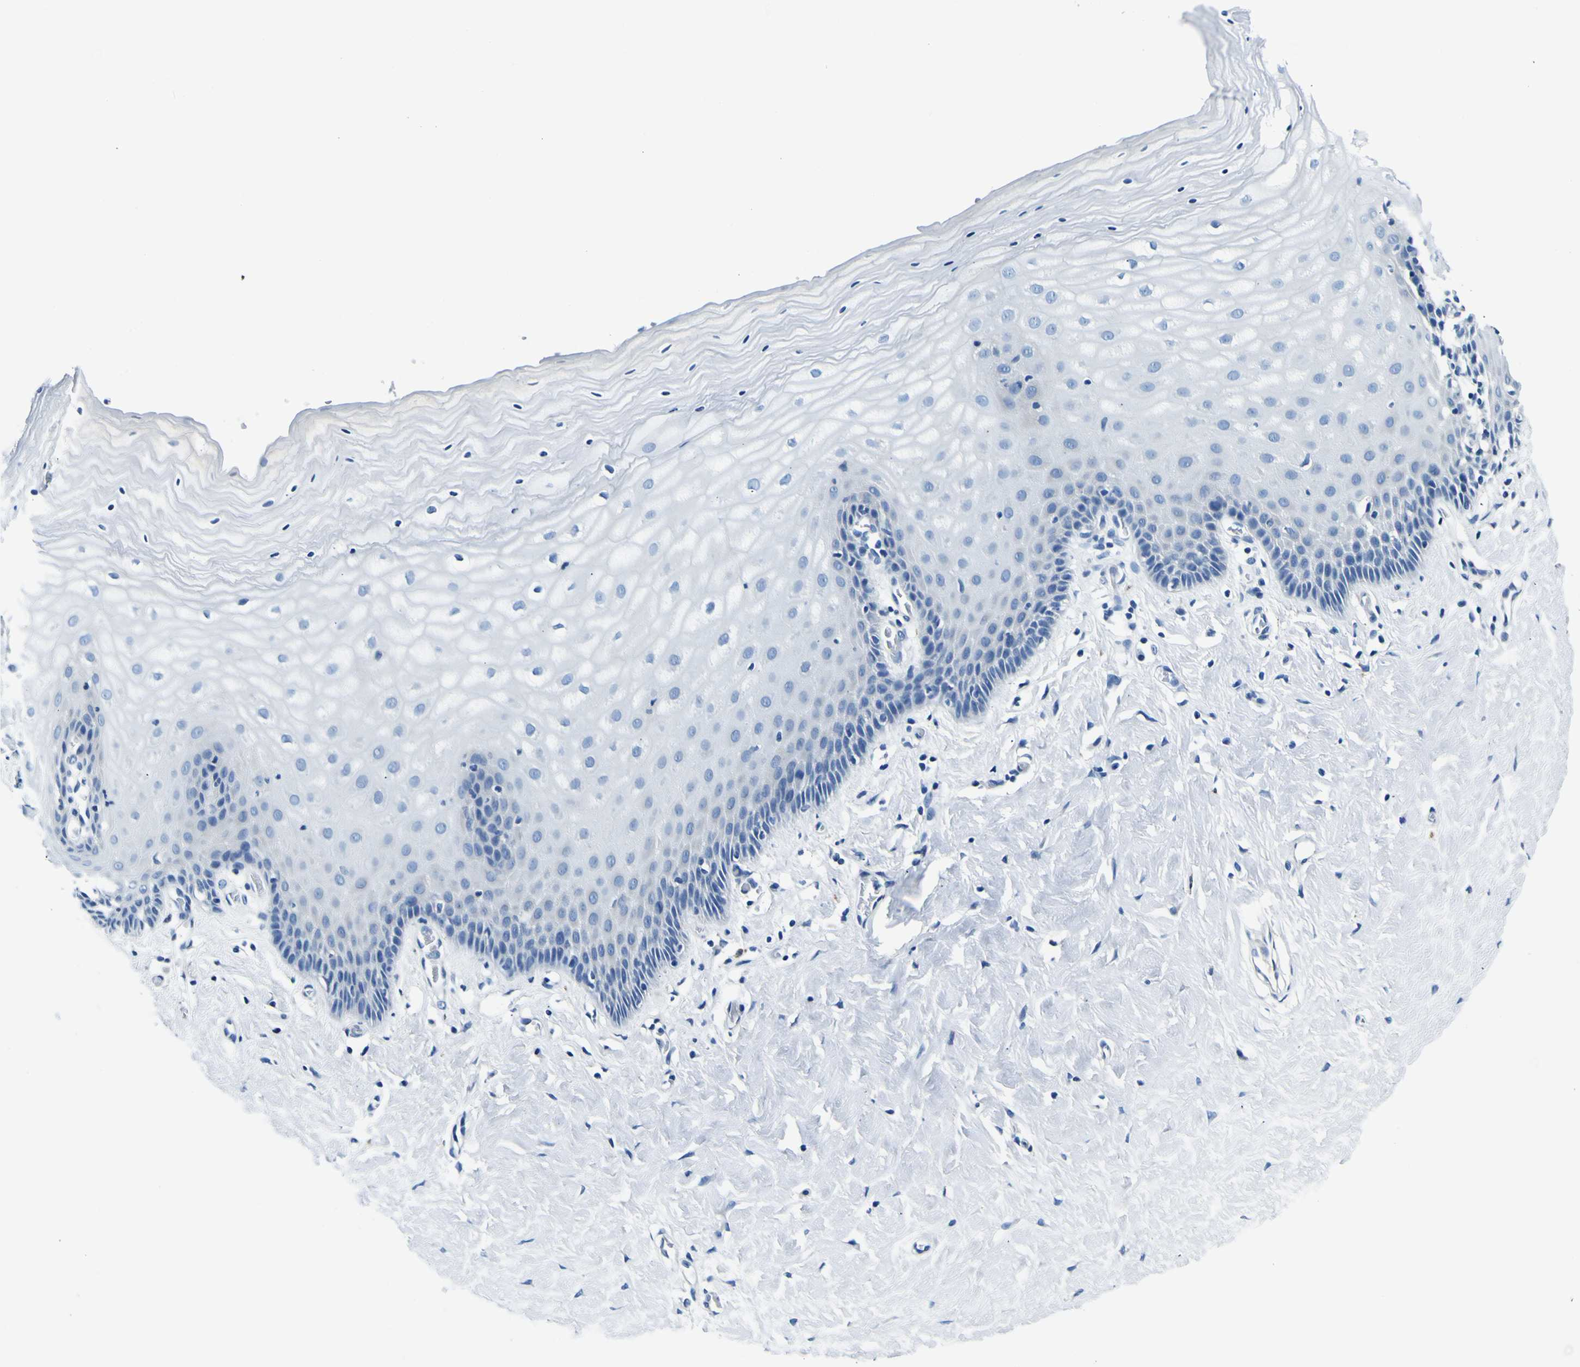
{"staining": {"intensity": "negative", "quantity": "none", "location": "none"}, "tissue": "cervix", "cell_type": "Glandular cells", "image_type": "normal", "snomed": [{"axis": "morphology", "description": "Normal tissue, NOS"}, {"axis": "topography", "description": "Cervix"}], "caption": "DAB immunohistochemical staining of benign human cervix displays no significant expression in glandular cells. The staining was performed using DAB (3,3'-diaminobenzidine) to visualize the protein expression in brown, while the nuclei were stained in blue with hematoxylin (Magnification: 20x).", "gene": "ADGRA2", "patient": {"sex": "female", "age": 55}}